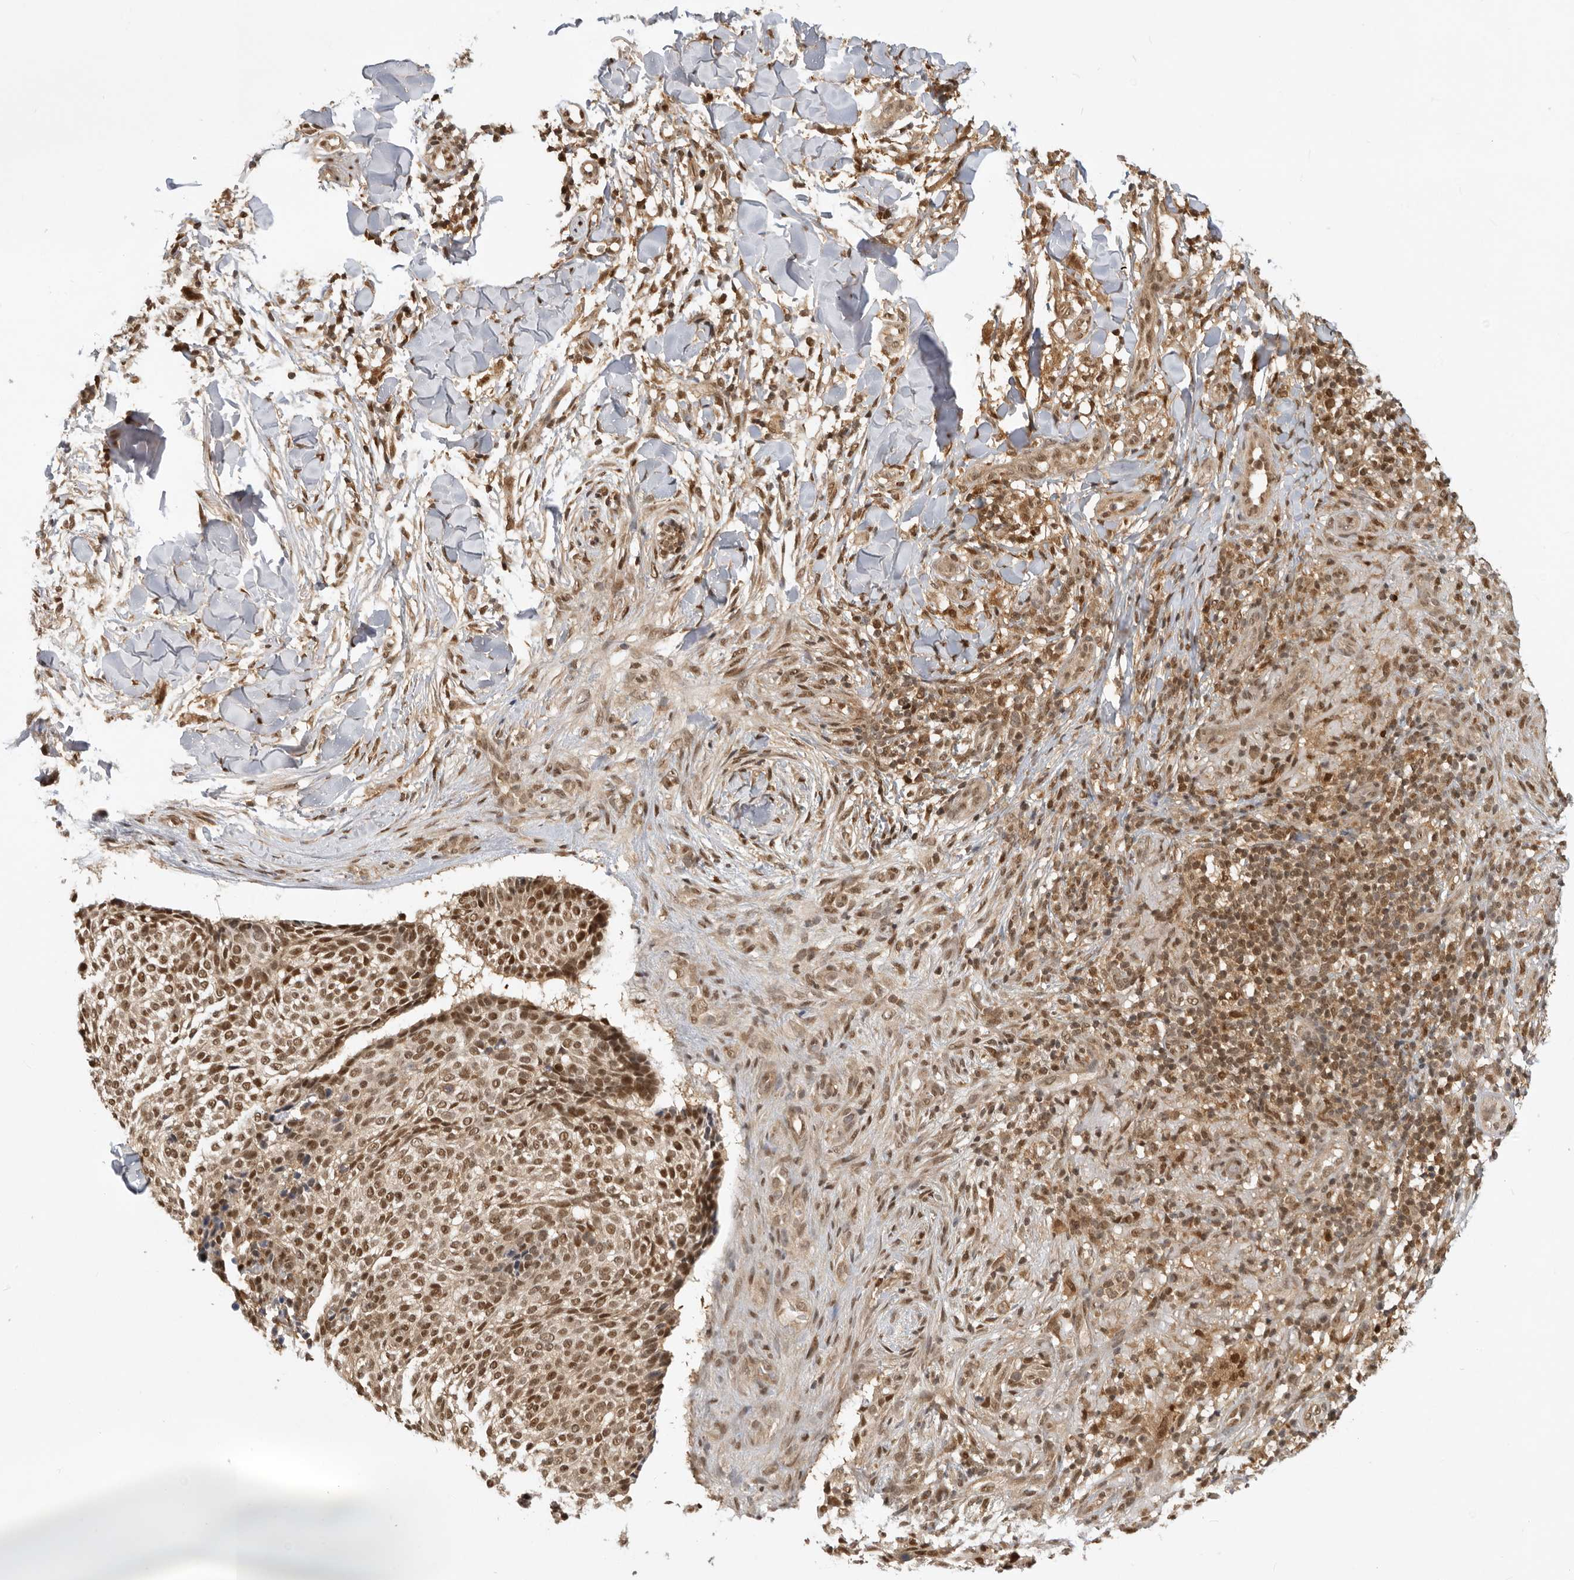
{"staining": {"intensity": "moderate", "quantity": ">75%", "location": "nuclear"}, "tissue": "skin cancer", "cell_type": "Tumor cells", "image_type": "cancer", "snomed": [{"axis": "morphology", "description": "Normal tissue, NOS"}, {"axis": "morphology", "description": "Basal cell carcinoma"}, {"axis": "topography", "description": "Skin"}], "caption": "Protein expression analysis of skin basal cell carcinoma demonstrates moderate nuclear positivity in approximately >75% of tumor cells.", "gene": "ADPRS", "patient": {"sex": "male", "age": 67}}